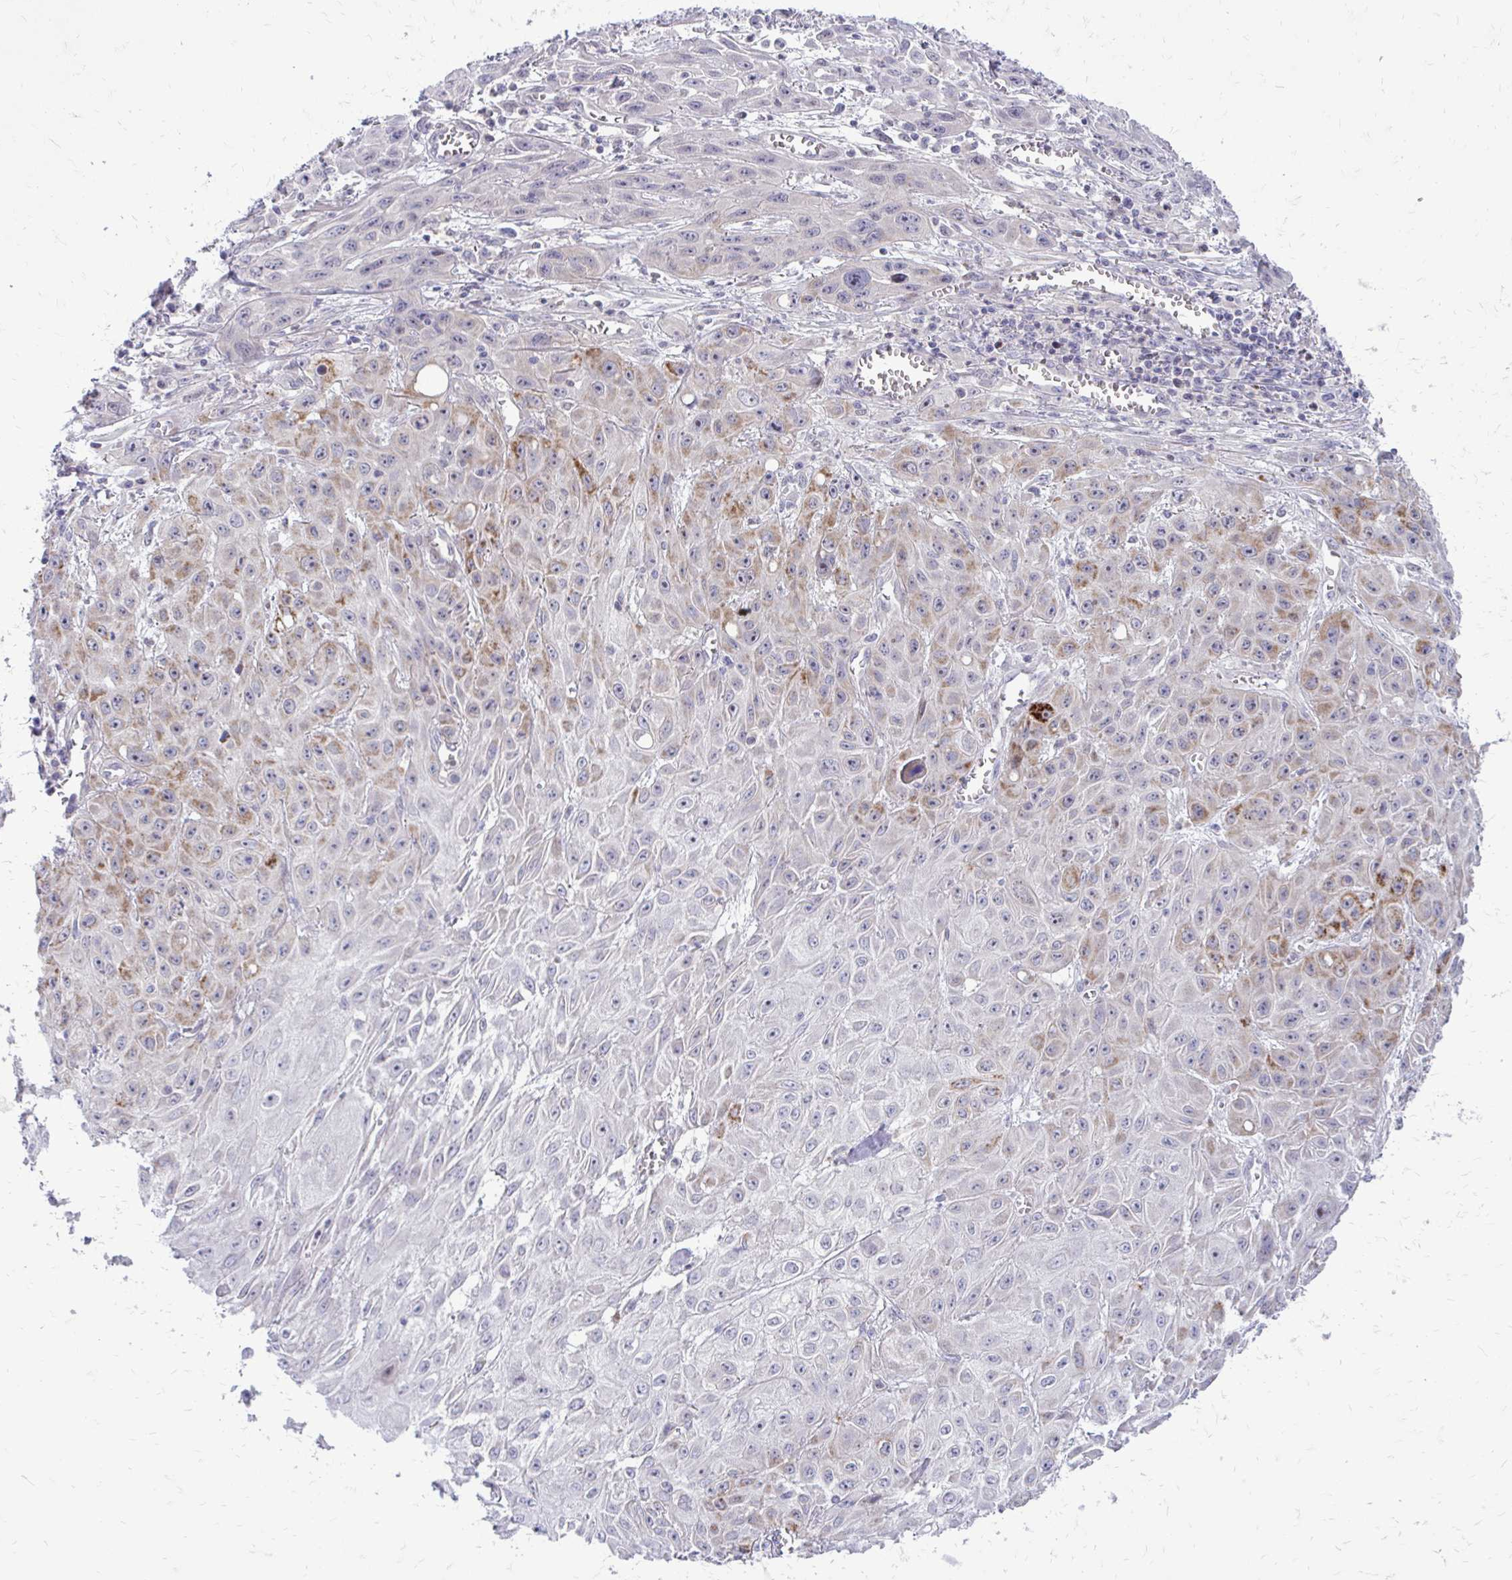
{"staining": {"intensity": "moderate", "quantity": "25%-75%", "location": "cytoplasmic/membranous"}, "tissue": "skin cancer", "cell_type": "Tumor cells", "image_type": "cancer", "snomed": [{"axis": "morphology", "description": "Squamous cell carcinoma, NOS"}, {"axis": "topography", "description": "Skin"}, {"axis": "topography", "description": "Vulva"}], "caption": "This photomicrograph demonstrates immunohistochemistry staining of skin cancer (squamous cell carcinoma), with medium moderate cytoplasmic/membranous staining in approximately 25%-75% of tumor cells.", "gene": "PPDPFL", "patient": {"sex": "female", "age": 71}}